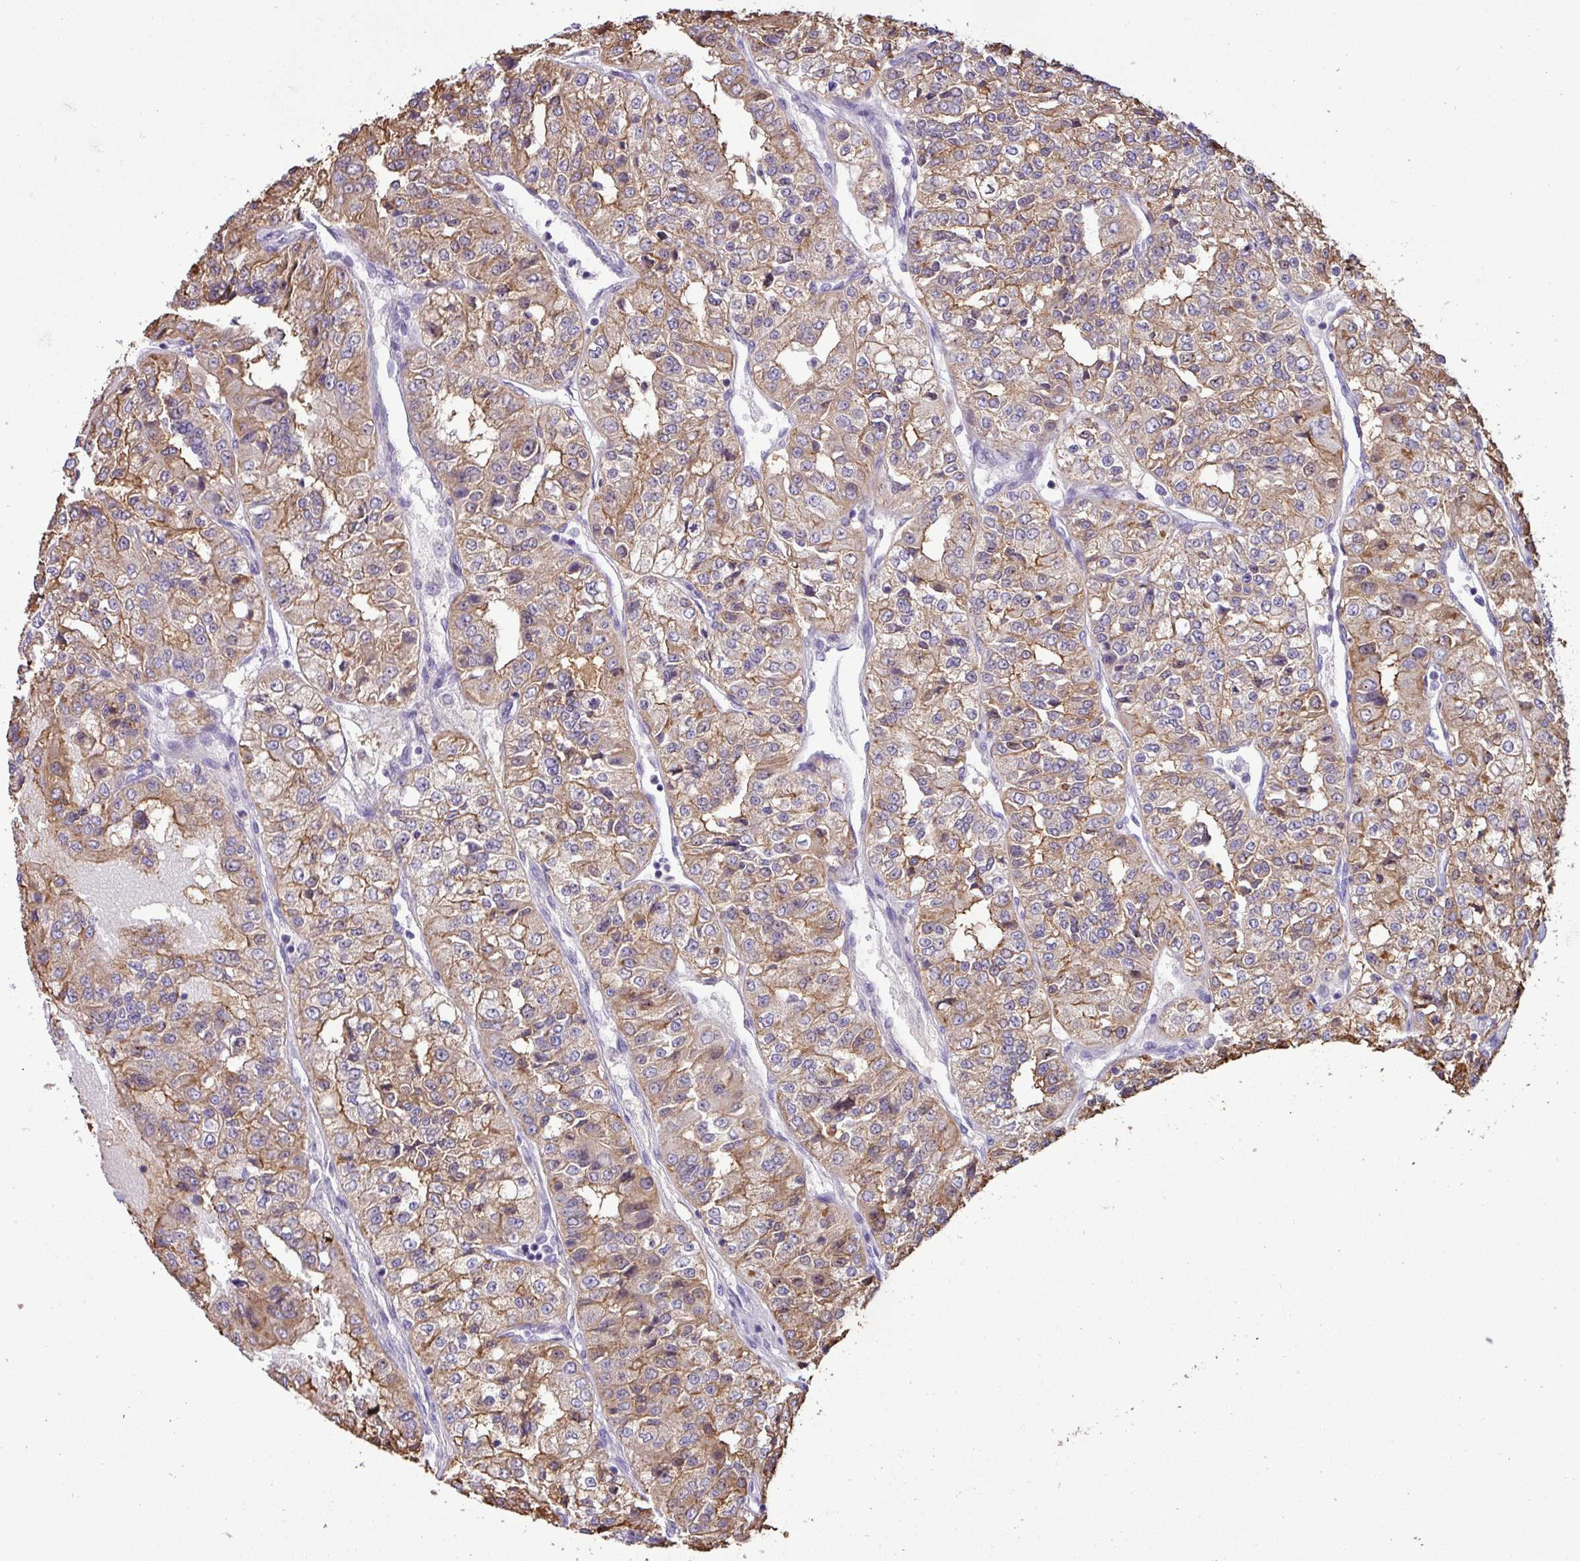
{"staining": {"intensity": "moderate", "quantity": ">75%", "location": "cytoplasmic/membranous"}, "tissue": "renal cancer", "cell_type": "Tumor cells", "image_type": "cancer", "snomed": [{"axis": "morphology", "description": "Adenocarcinoma, NOS"}, {"axis": "topography", "description": "Kidney"}], "caption": "Protein expression analysis of human renal cancer reveals moderate cytoplasmic/membranous expression in approximately >75% of tumor cells. (DAB = brown stain, brightfield microscopy at high magnification).", "gene": "PNLDC1", "patient": {"sex": "female", "age": 63}}